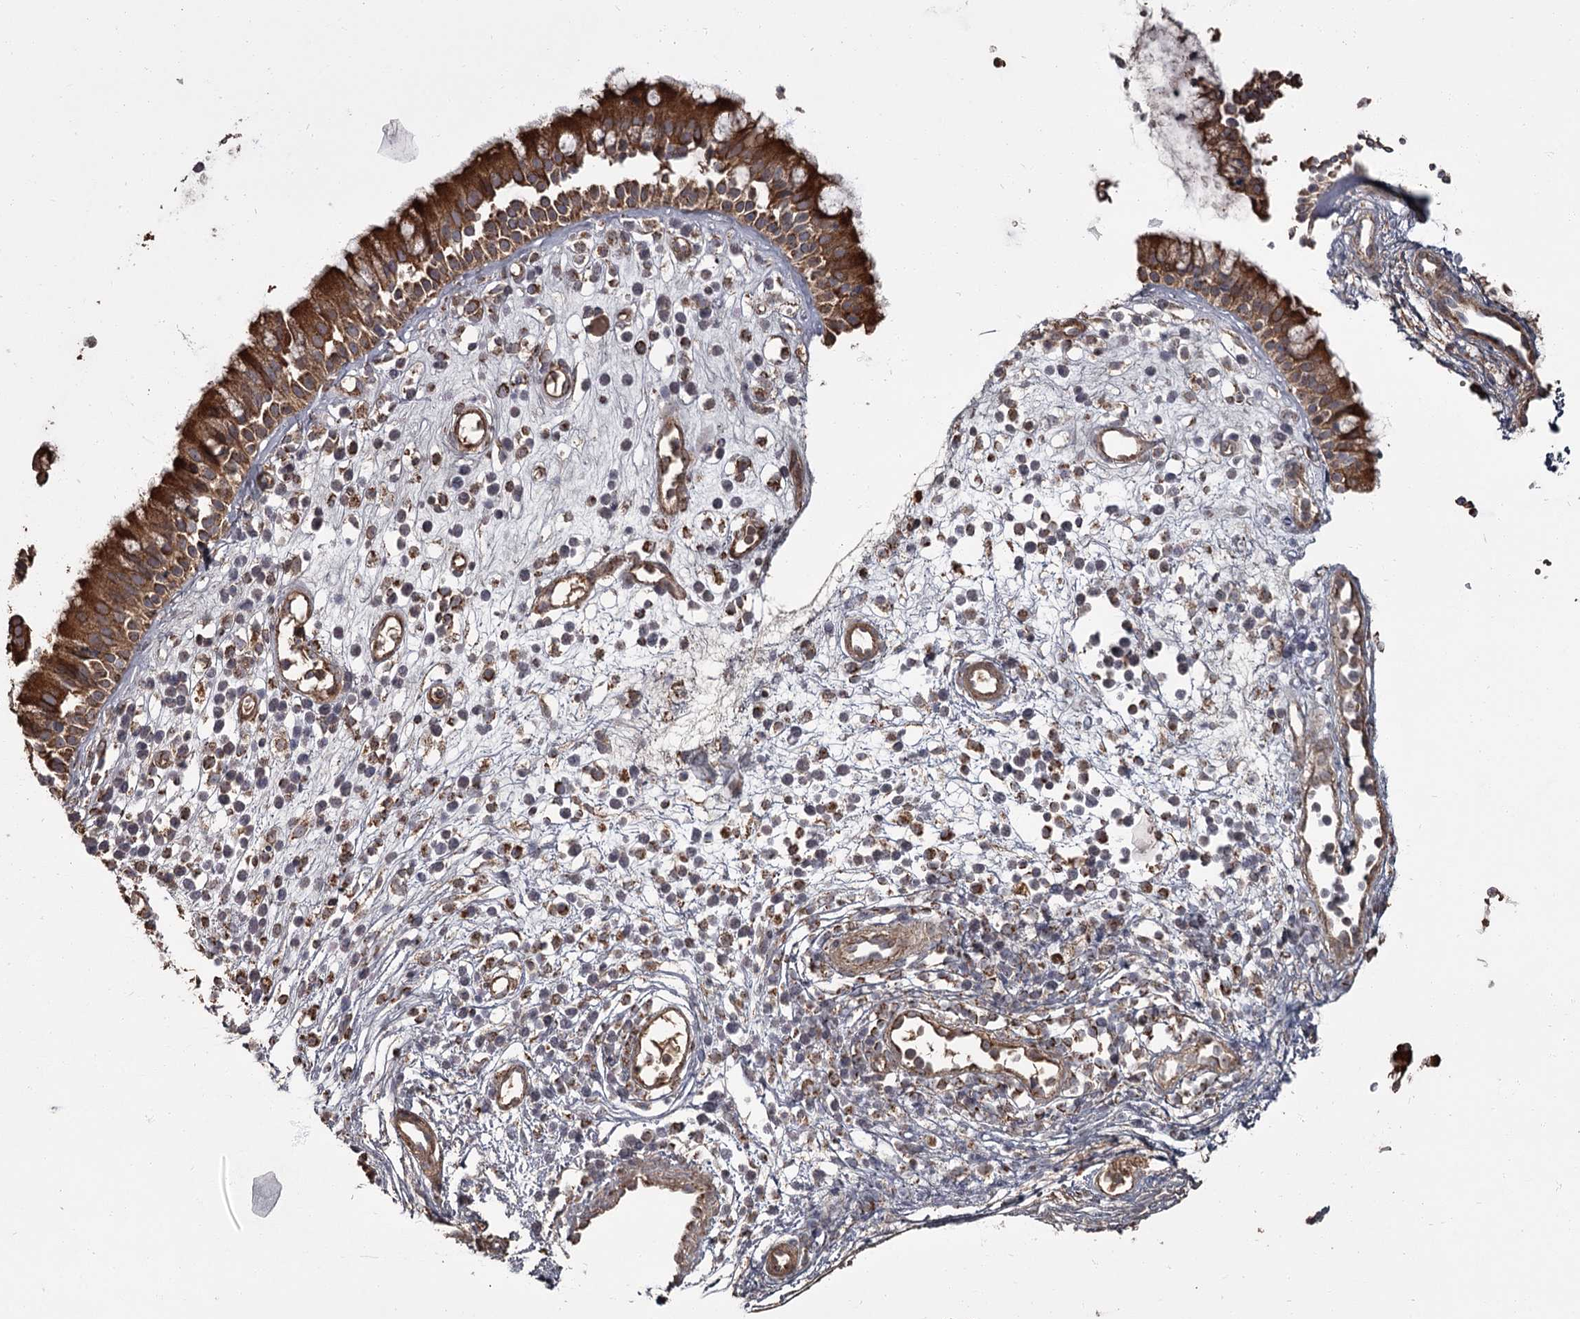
{"staining": {"intensity": "strong", "quantity": ">75%", "location": "cytoplasmic/membranous"}, "tissue": "nasopharynx", "cell_type": "Respiratory epithelial cells", "image_type": "normal", "snomed": [{"axis": "morphology", "description": "Normal tissue, NOS"}, {"axis": "morphology", "description": "Inflammation, NOS"}, {"axis": "topography", "description": "Nasopharynx"}], "caption": "Immunohistochemistry (IHC) of unremarkable nasopharynx demonstrates high levels of strong cytoplasmic/membranous positivity in about >75% of respiratory epithelial cells.", "gene": "THAP9", "patient": {"sex": "male", "age": 29}}